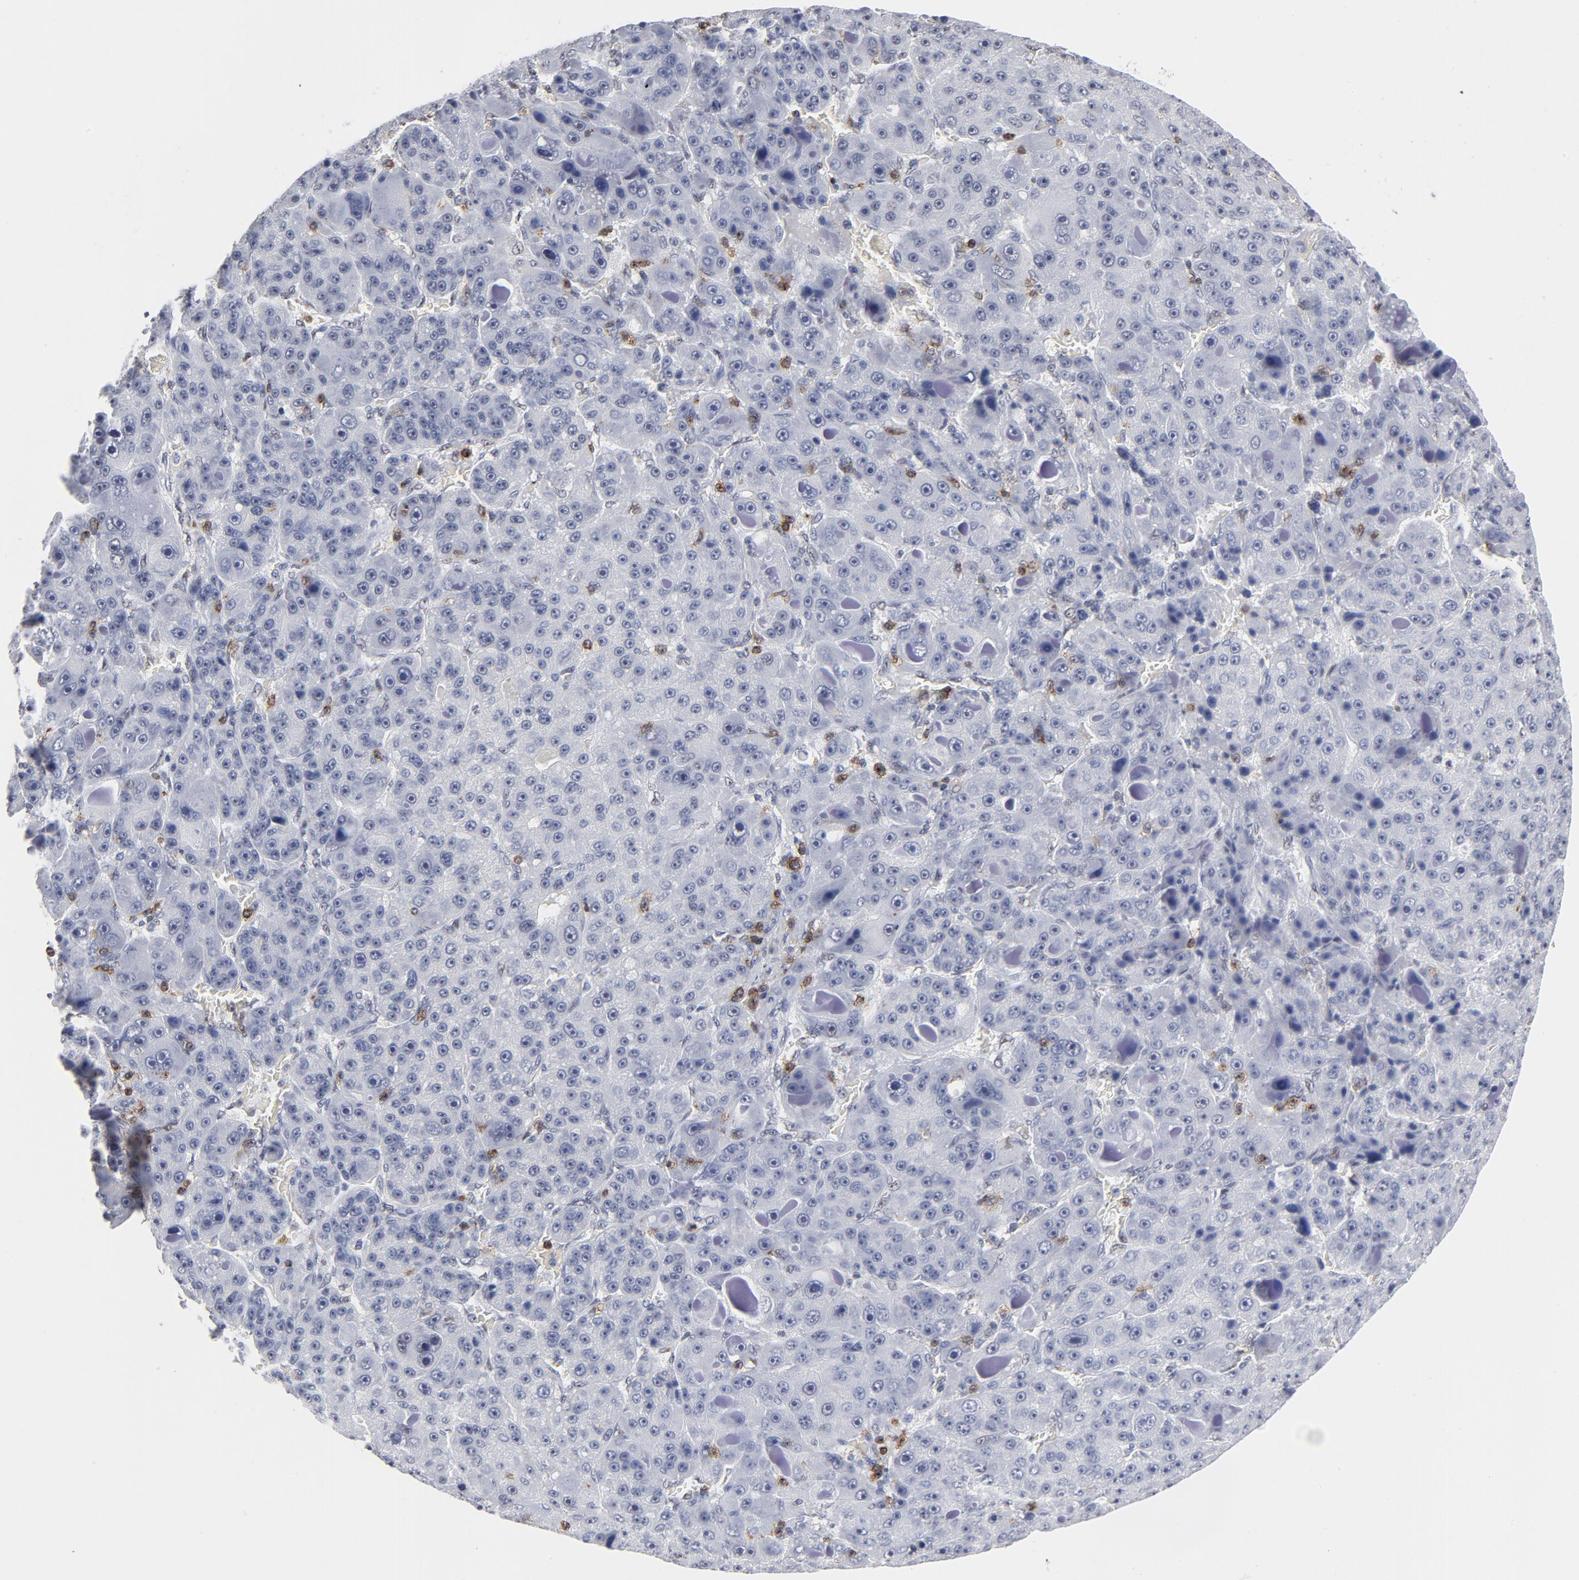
{"staining": {"intensity": "negative", "quantity": "none", "location": "none"}, "tissue": "liver cancer", "cell_type": "Tumor cells", "image_type": "cancer", "snomed": [{"axis": "morphology", "description": "Carcinoma, Hepatocellular, NOS"}, {"axis": "topography", "description": "Liver"}], "caption": "Histopathology image shows no protein expression in tumor cells of hepatocellular carcinoma (liver) tissue.", "gene": "CD2", "patient": {"sex": "male", "age": 76}}